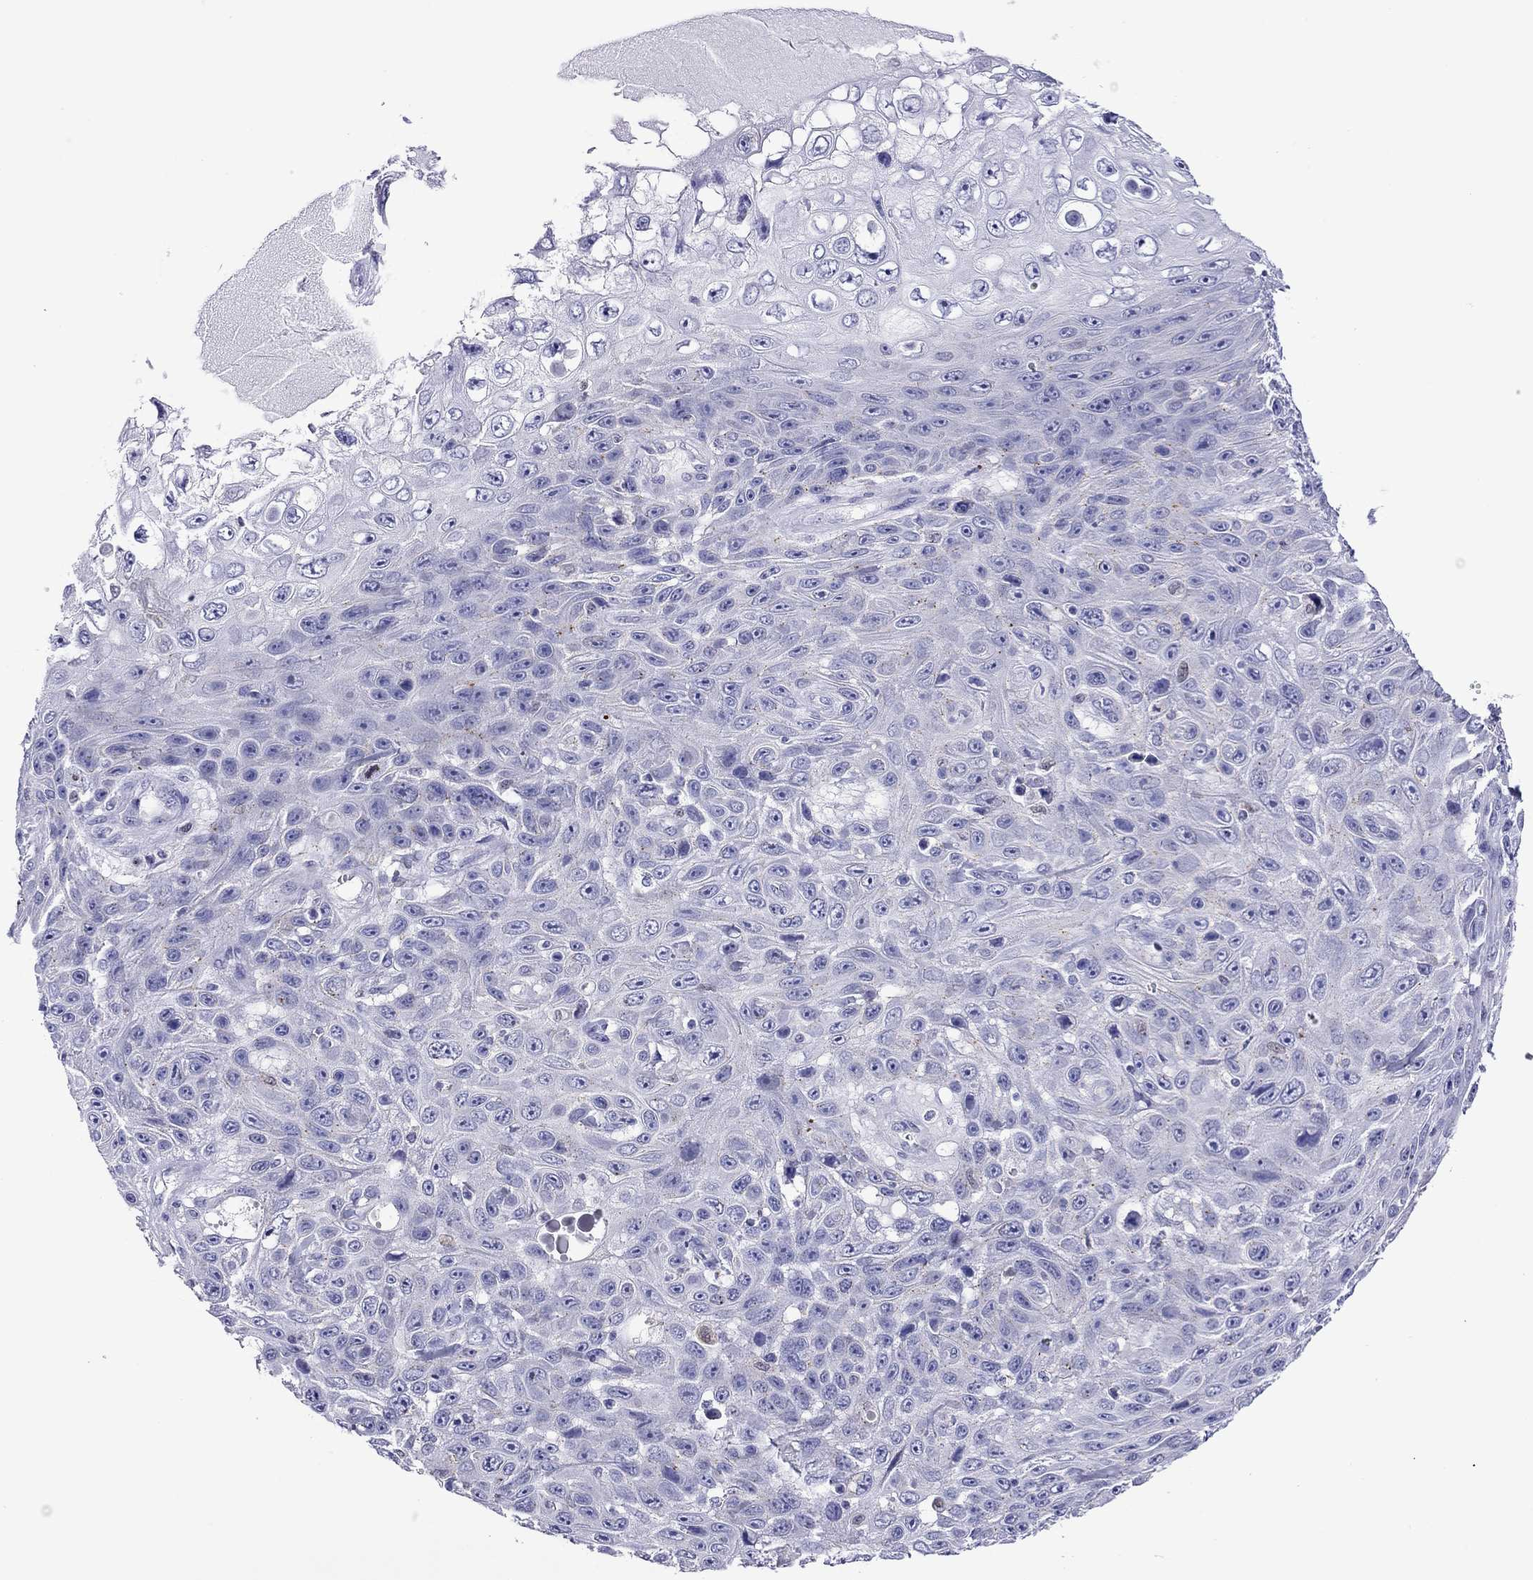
{"staining": {"intensity": "negative", "quantity": "none", "location": "none"}, "tissue": "skin cancer", "cell_type": "Tumor cells", "image_type": "cancer", "snomed": [{"axis": "morphology", "description": "Squamous cell carcinoma, NOS"}, {"axis": "topography", "description": "Skin"}], "caption": "A micrograph of human squamous cell carcinoma (skin) is negative for staining in tumor cells.", "gene": "MPZ", "patient": {"sex": "male", "age": 82}}